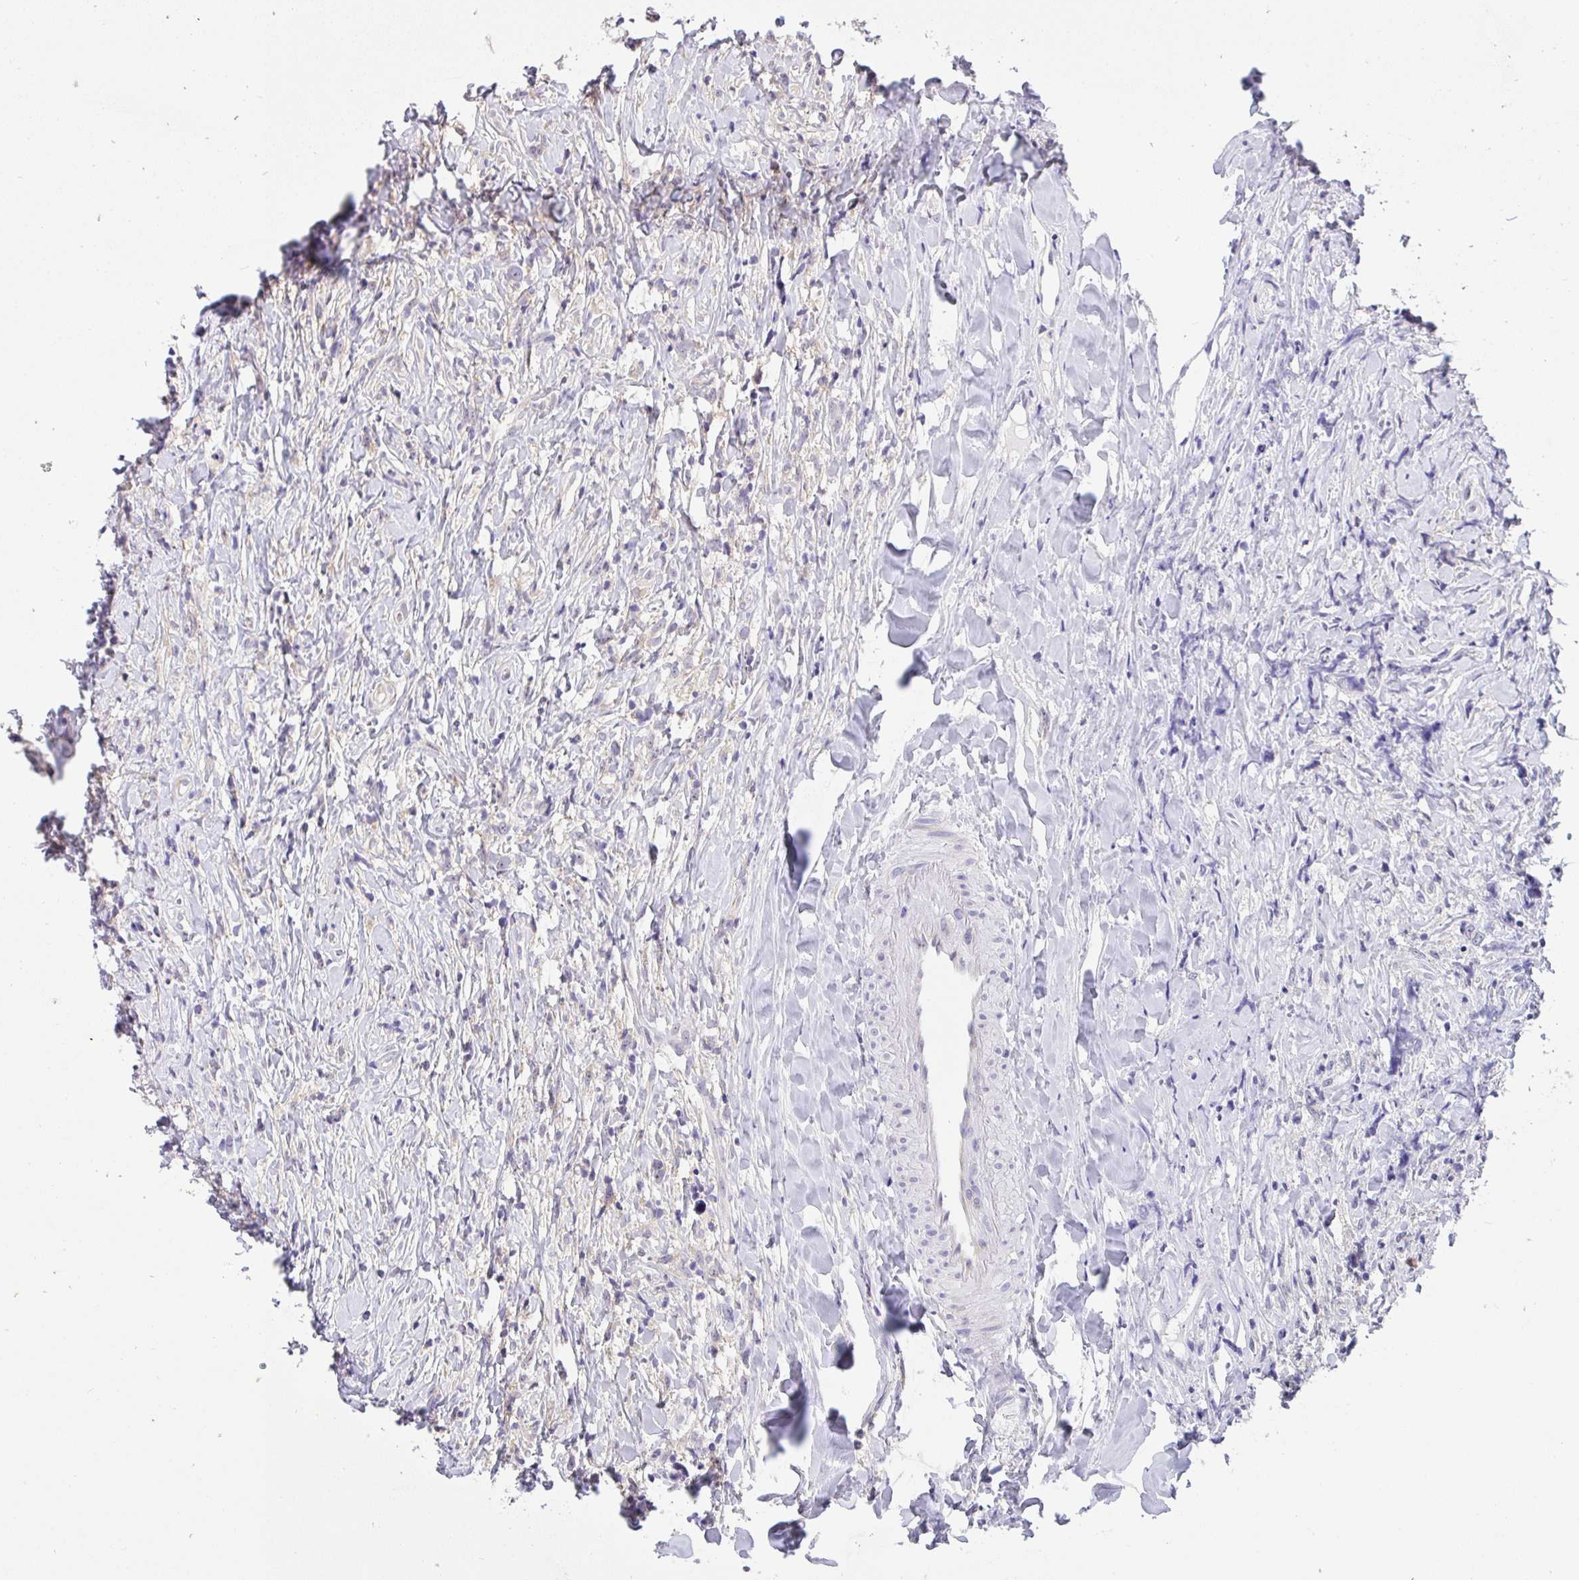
{"staining": {"intensity": "negative", "quantity": "none", "location": "none"}, "tissue": "lymphoma", "cell_type": "Tumor cells", "image_type": "cancer", "snomed": [{"axis": "morphology", "description": "Hodgkin's disease, NOS"}, {"axis": "topography", "description": "No Tissue"}], "caption": "There is no significant expression in tumor cells of lymphoma.", "gene": "VGLL3", "patient": {"sex": "female", "age": 21}}